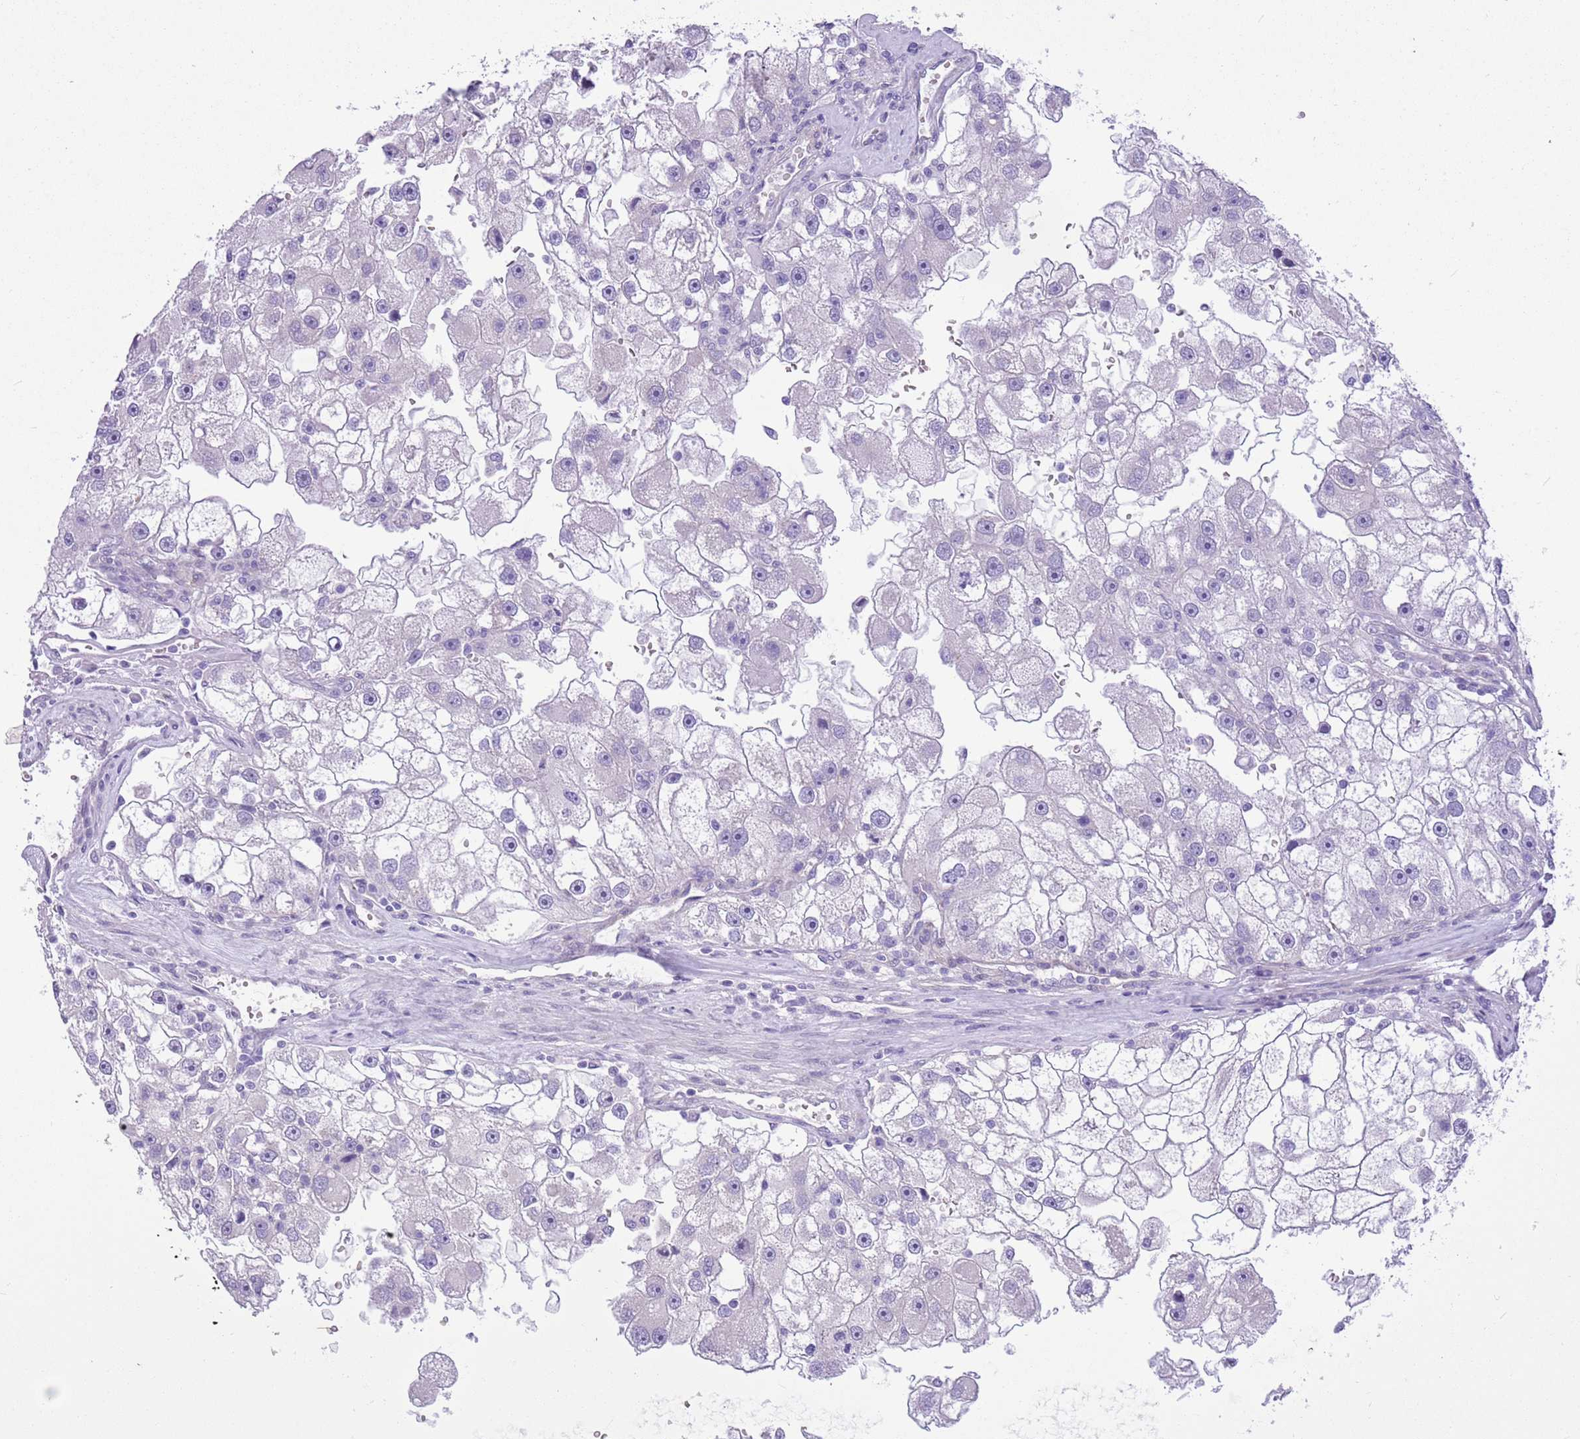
{"staining": {"intensity": "negative", "quantity": "none", "location": "none"}, "tissue": "renal cancer", "cell_type": "Tumor cells", "image_type": "cancer", "snomed": [{"axis": "morphology", "description": "Adenocarcinoma, NOS"}, {"axis": "topography", "description": "Kidney"}], "caption": "The immunohistochemistry (IHC) photomicrograph has no significant staining in tumor cells of renal cancer tissue. (Stains: DAB (3,3'-diaminobenzidine) IHC with hematoxylin counter stain, Microscopy: brightfield microscopy at high magnification).", "gene": "NET1", "patient": {"sex": "male", "age": 63}}